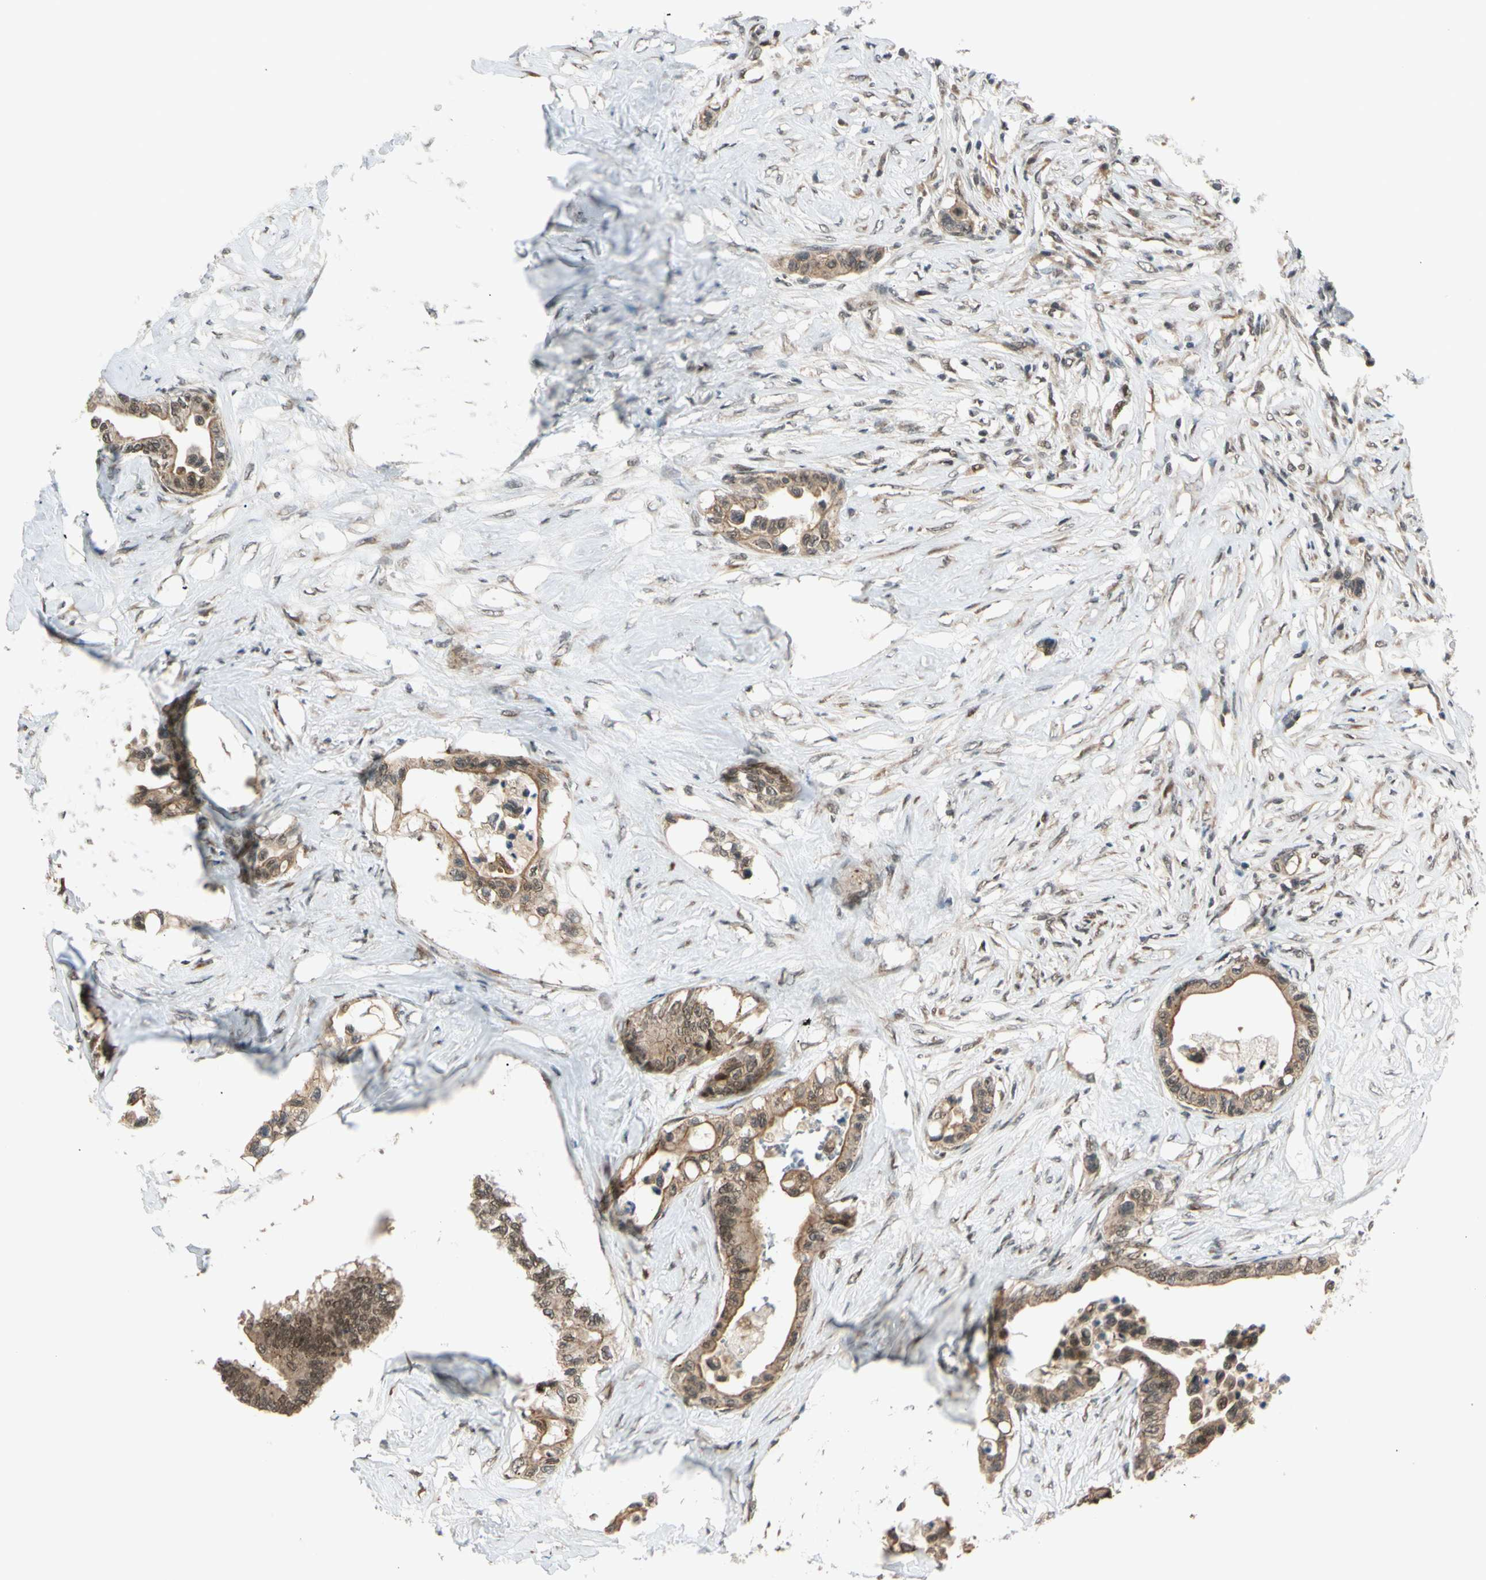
{"staining": {"intensity": "weak", "quantity": ">75%", "location": "cytoplasmic/membranous,nuclear"}, "tissue": "colorectal cancer", "cell_type": "Tumor cells", "image_type": "cancer", "snomed": [{"axis": "morphology", "description": "Normal tissue, NOS"}, {"axis": "morphology", "description": "Adenocarcinoma, NOS"}, {"axis": "topography", "description": "Colon"}], "caption": "A brown stain highlights weak cytoplasmic/membranous and nuclear staining of a protein in human colorectal cancer tumor cells. The protein is shown in brown color, while the nuclei are stained blue.", "gene": "BRMS1", "patient": {"sex": "male", "age": 82}}